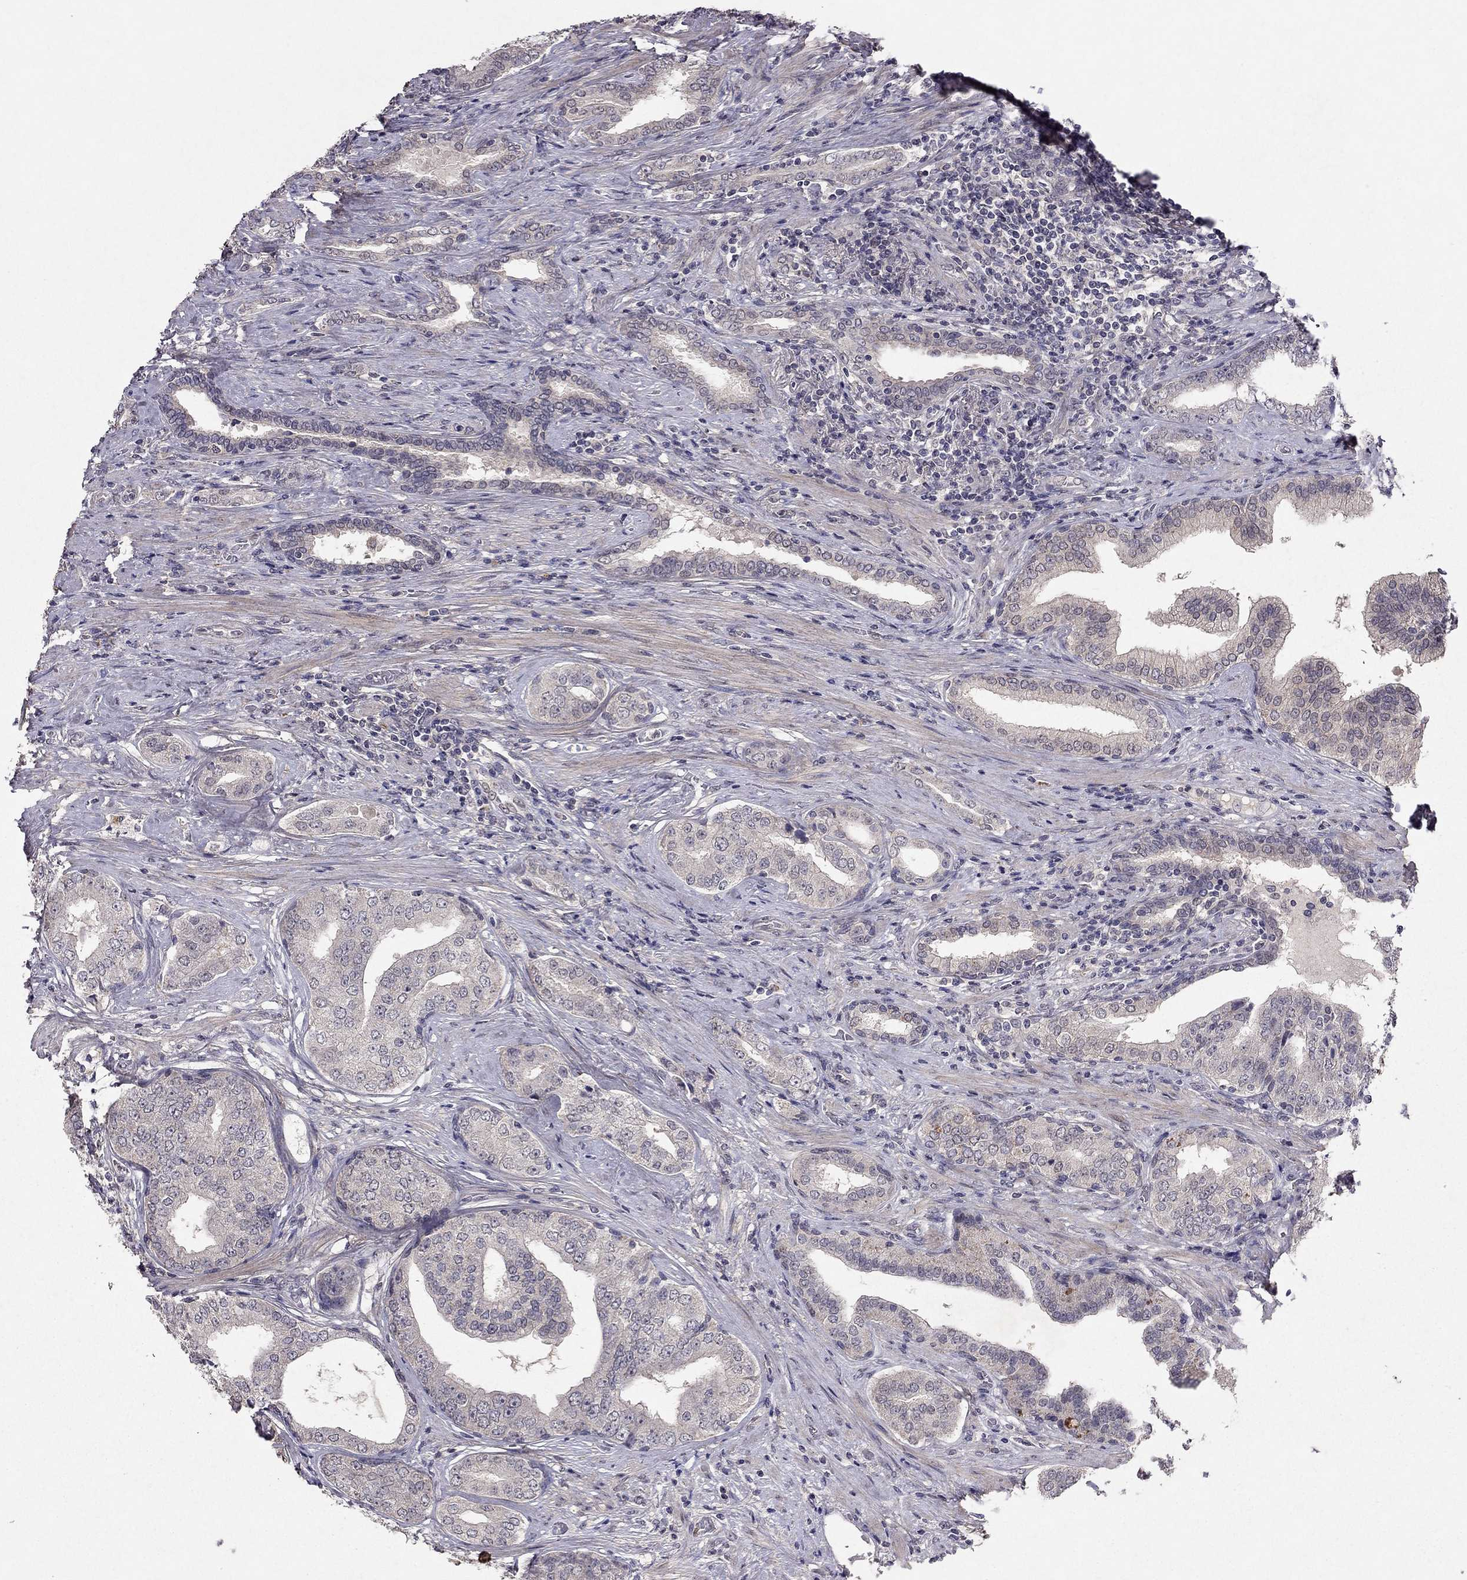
{"staining": {"intensity": "negative", "quantity": "none", "location": "none"}, "tissue": "prostate cancer", "cell_type": "Tumor cells", "image_type": "cancer", "snomed": [{"axis": "morphology", "description": "Adenocarcinoma, Low grade"}, {"axis": "topography", "description": "Prostate and seminal vesicle, NOS"}], "caption": "DAB (3,3'-diaminobenzidine) immunohistochemical staining of prostate cancer (low-grade adenocarcinoma) exhibits no significant positivity in tumor cells. (Brightfield microscopy of DAB (3,3'-diaminobenzidine) immunohistochemistry at high magnification).", "gene": "ESR2", "patient": {"sex": "male", "age": 61}}